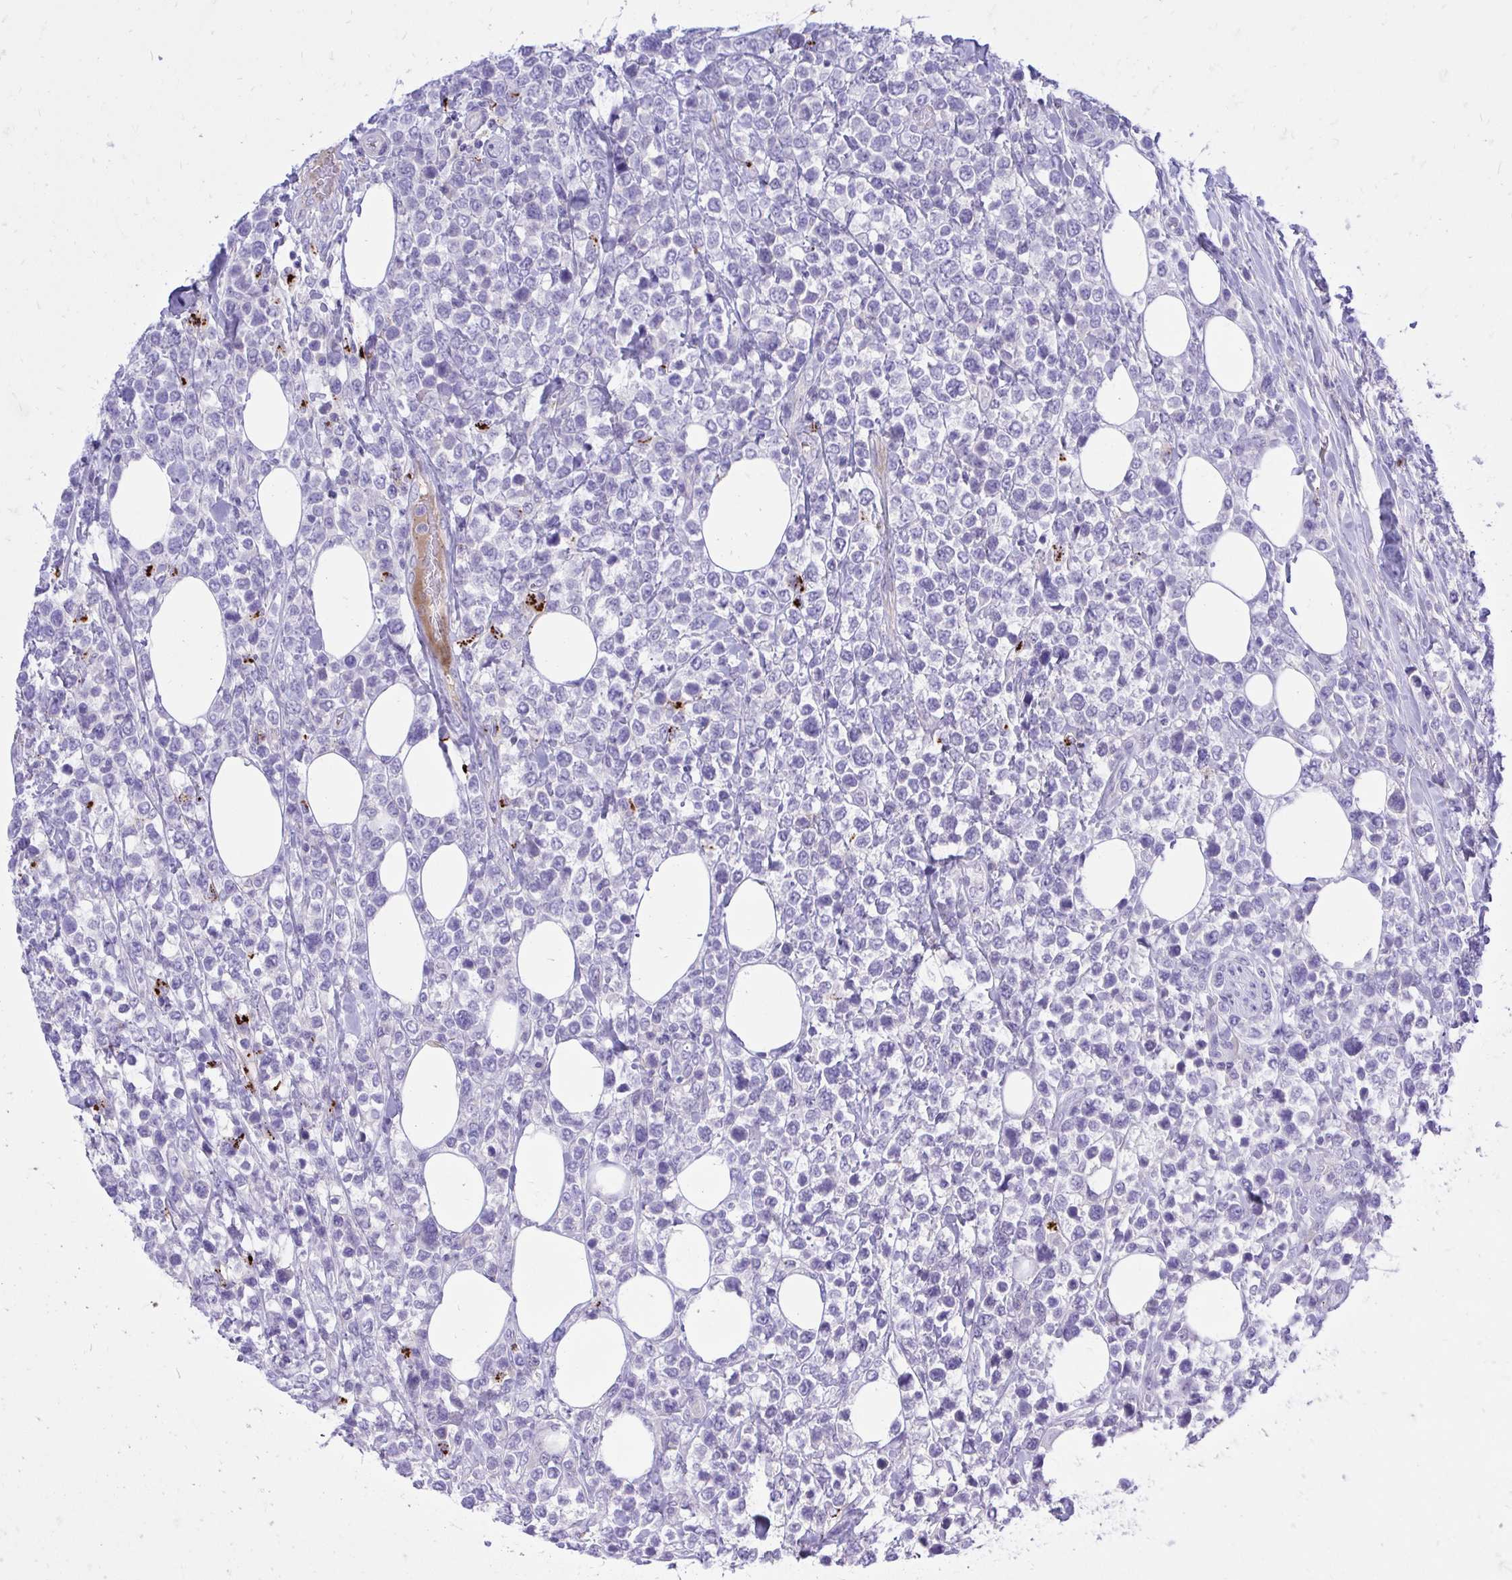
{"staining": {"intensity": "negative", "quantity": "none", "location": "none"}, "tissue": "lymphoma", "cell_type": "Tumor cells", "image_type": "cancer", "snomed": [{"axis": "morphology", "description": "Malignant lymphoma, non-Hodgkin's type, High grade"}, {"axis": "topography", "description": "Soft tissue"}], "caption": "An immunohistochemistry micrograph of malignant lymphoma, non-Hodgkin's type (high-grade) is shown. There is no staining in tumor cells of malignant lymphoma, non-Hodgkin's type (high-grade). Nuclei are stained in blue.", "gene": "TP53I11", "patient": {"sex": "female", "age": 56}}